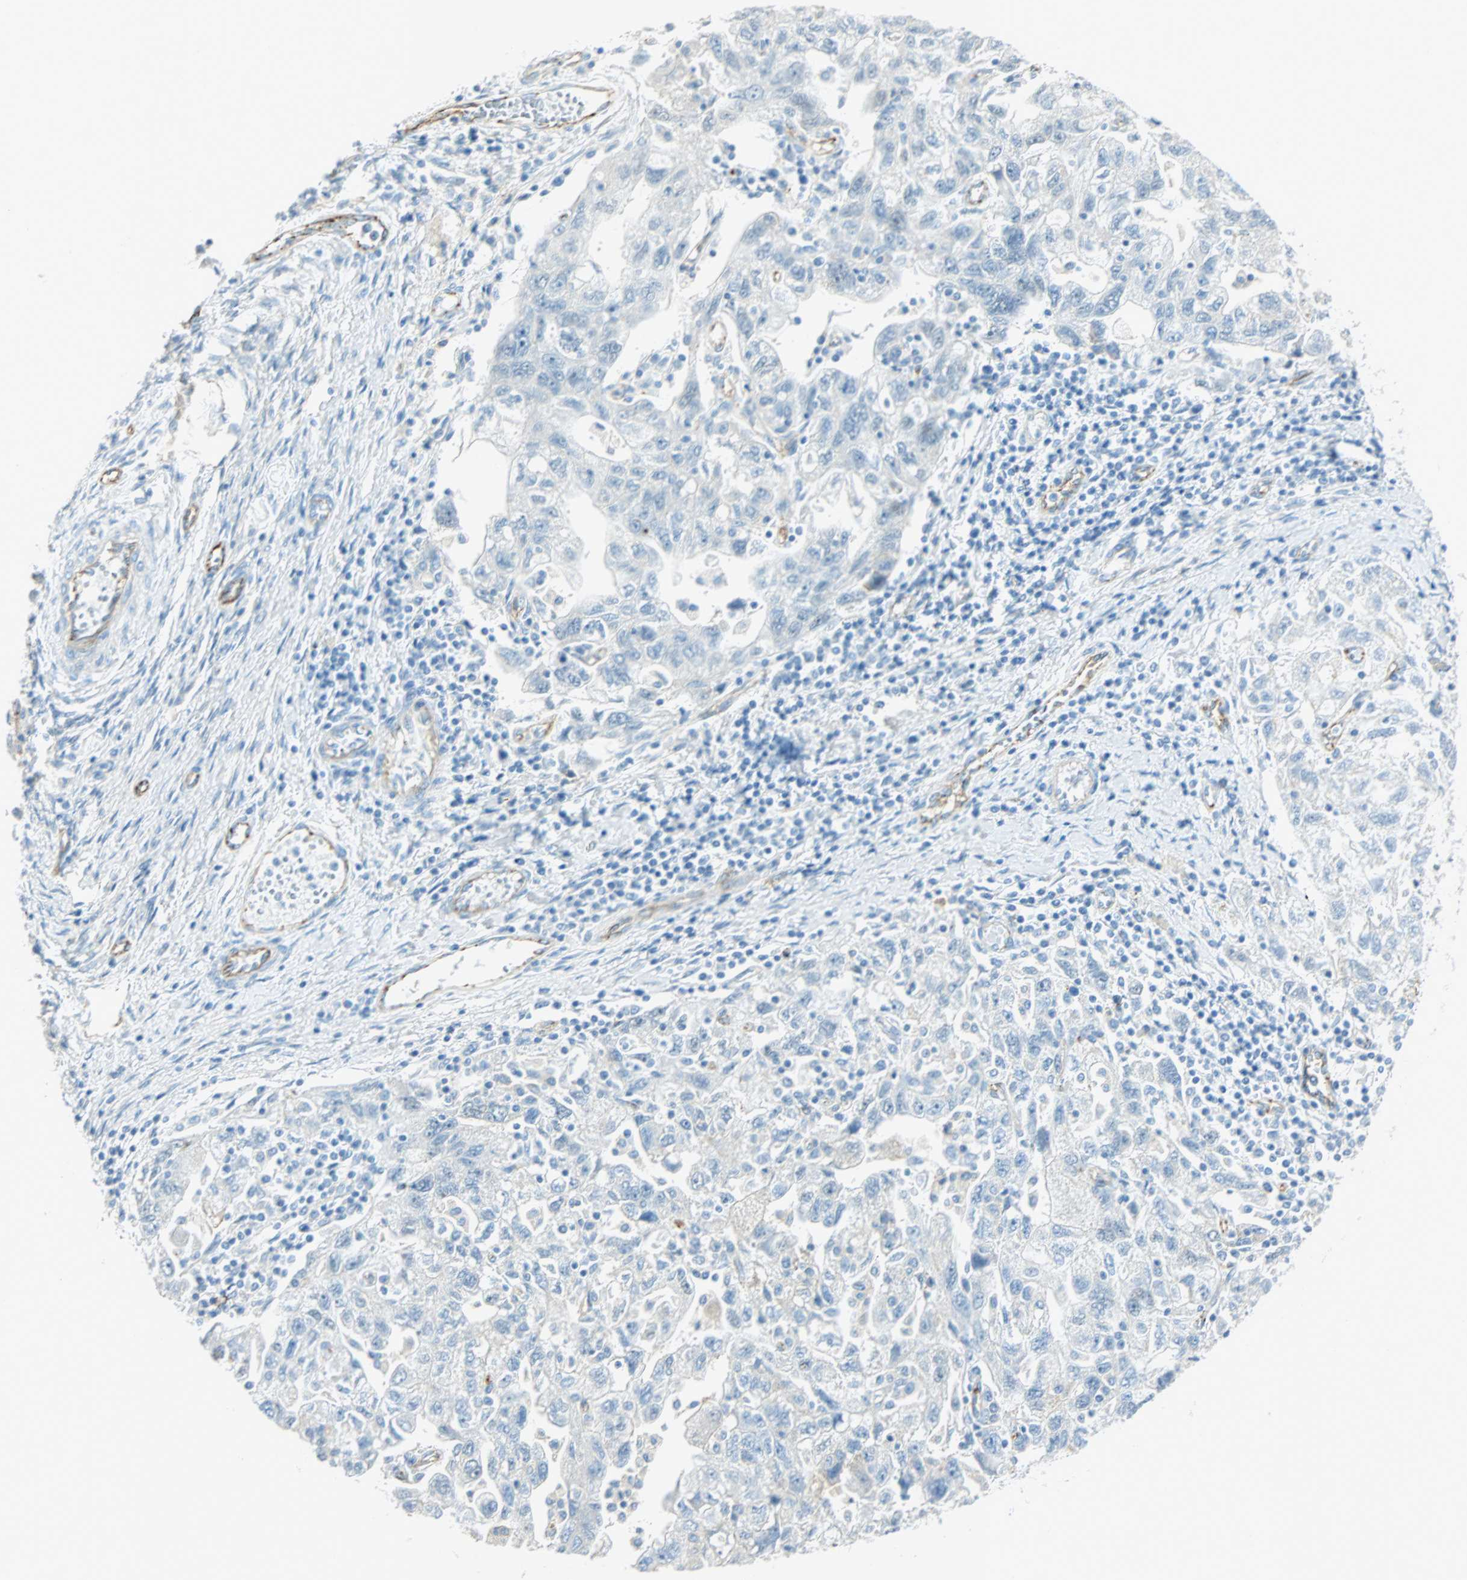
{"staining": {"intensity": "negative", "quantity": "none", "location": "none"}, "tissue": "ovarian cancer", "cell_type": "Tumor cells", "image_type": "cancer", "snomed": [{"axis": "morphology", "description": "Carcinoma, NOS"}, {"axis": "morphology", "description": "Cystadenocarcinoma, serous, NOS"}, {"axis": "topography", "description": "Ovary"}], "caption": "Ovarian cancer stained for a protein using IHC reveals no positivity tumor cells.", "gene": "VPS9D1", "patient": {"sex": "female", "age": 69}}